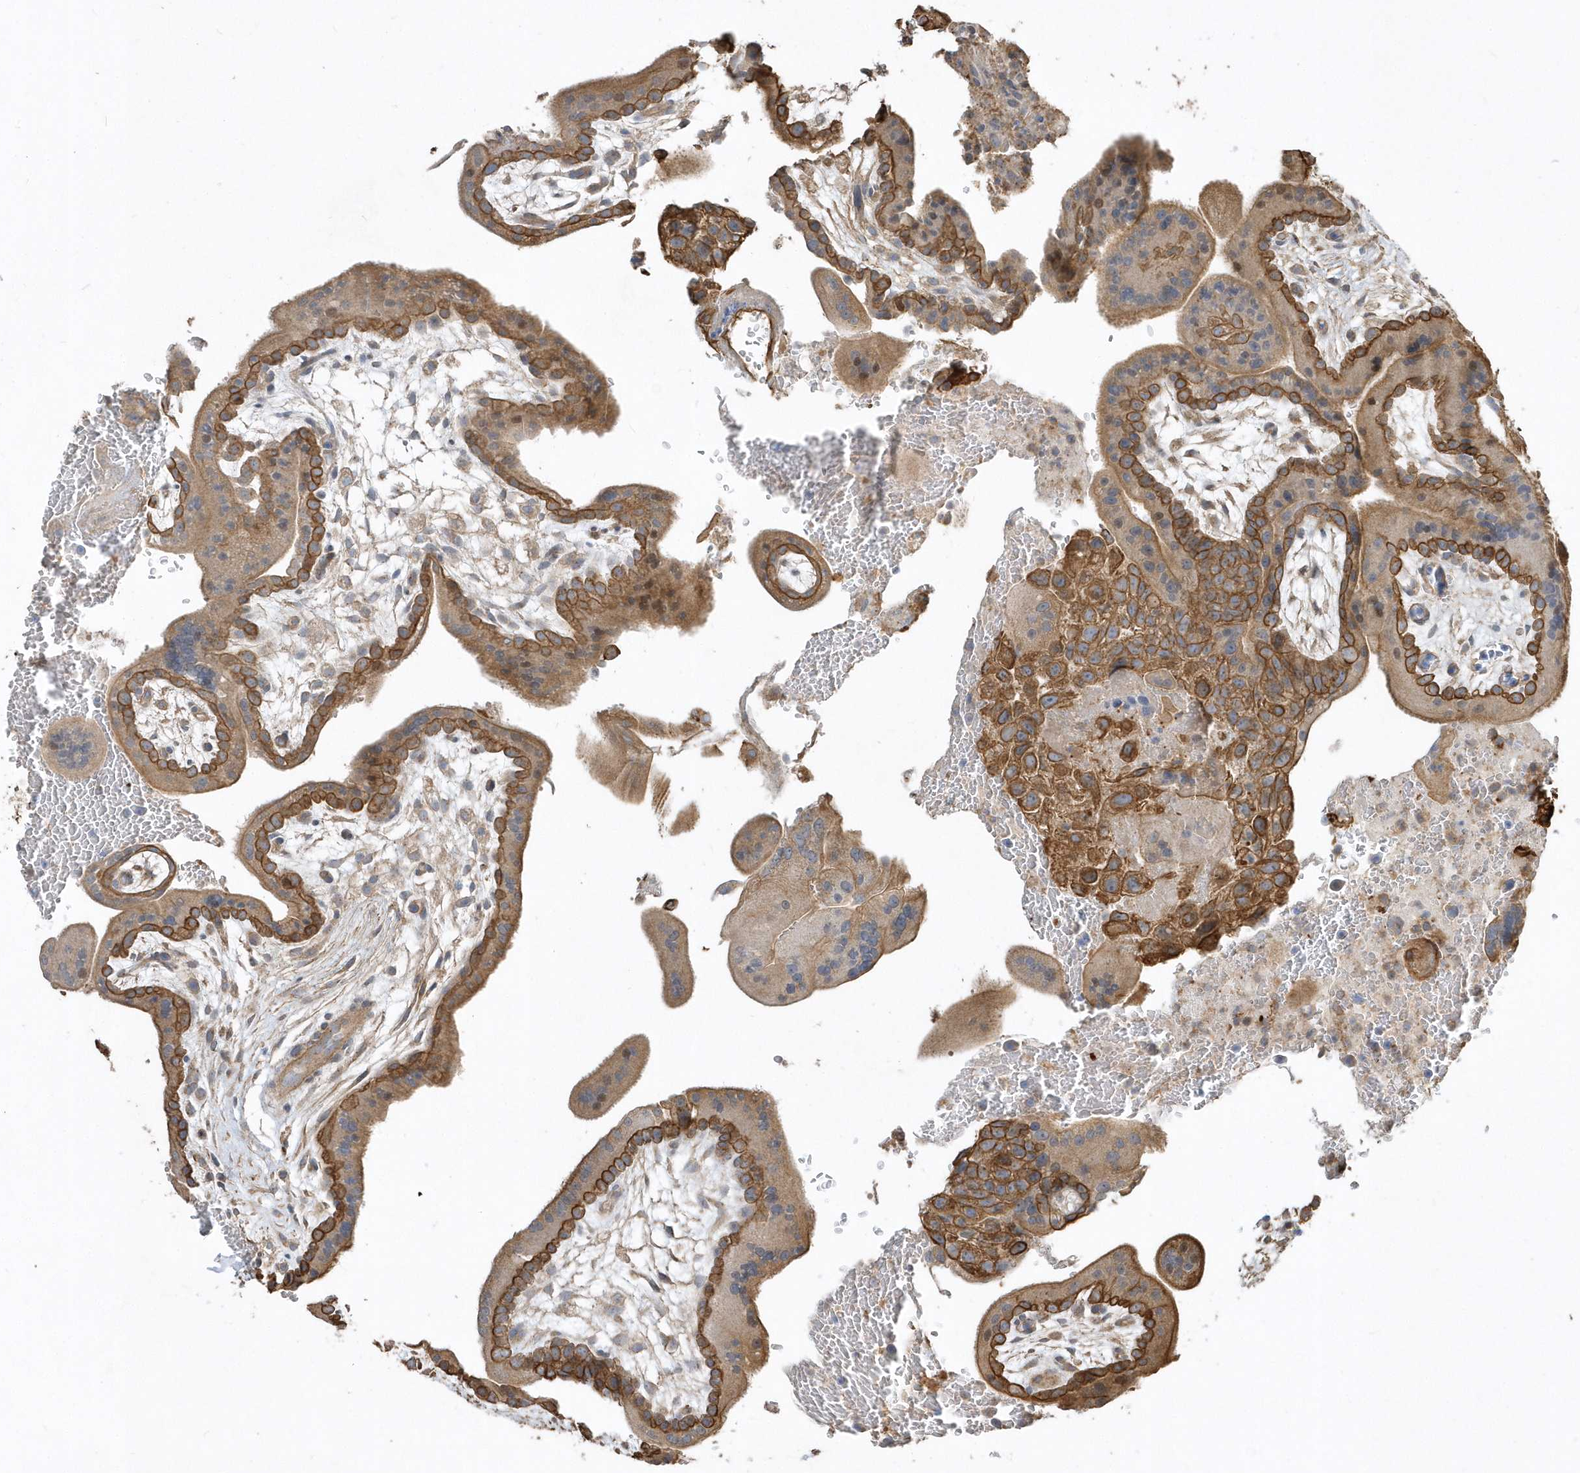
{"staining": {"intensity": "moderate", "quantity": ">75%", "location": "cytoplasmic/membranous"}, "tissue": "placenta", "cell_type": "Decidual cells", "image_type": "normal", "snomed": [{"axis": "morphology", "description": "Normal tissue, NOS"}, {"axis": "topography", "description": "Placenta"}], "caption": "Unremarkable placenta reveals moderate cytoplasmic/membranous expression in about >75% of decidual cells, visualized by immunohistochemistry.", "gene": "SENP8", "patient": {"sex": "female", "age": 35}}